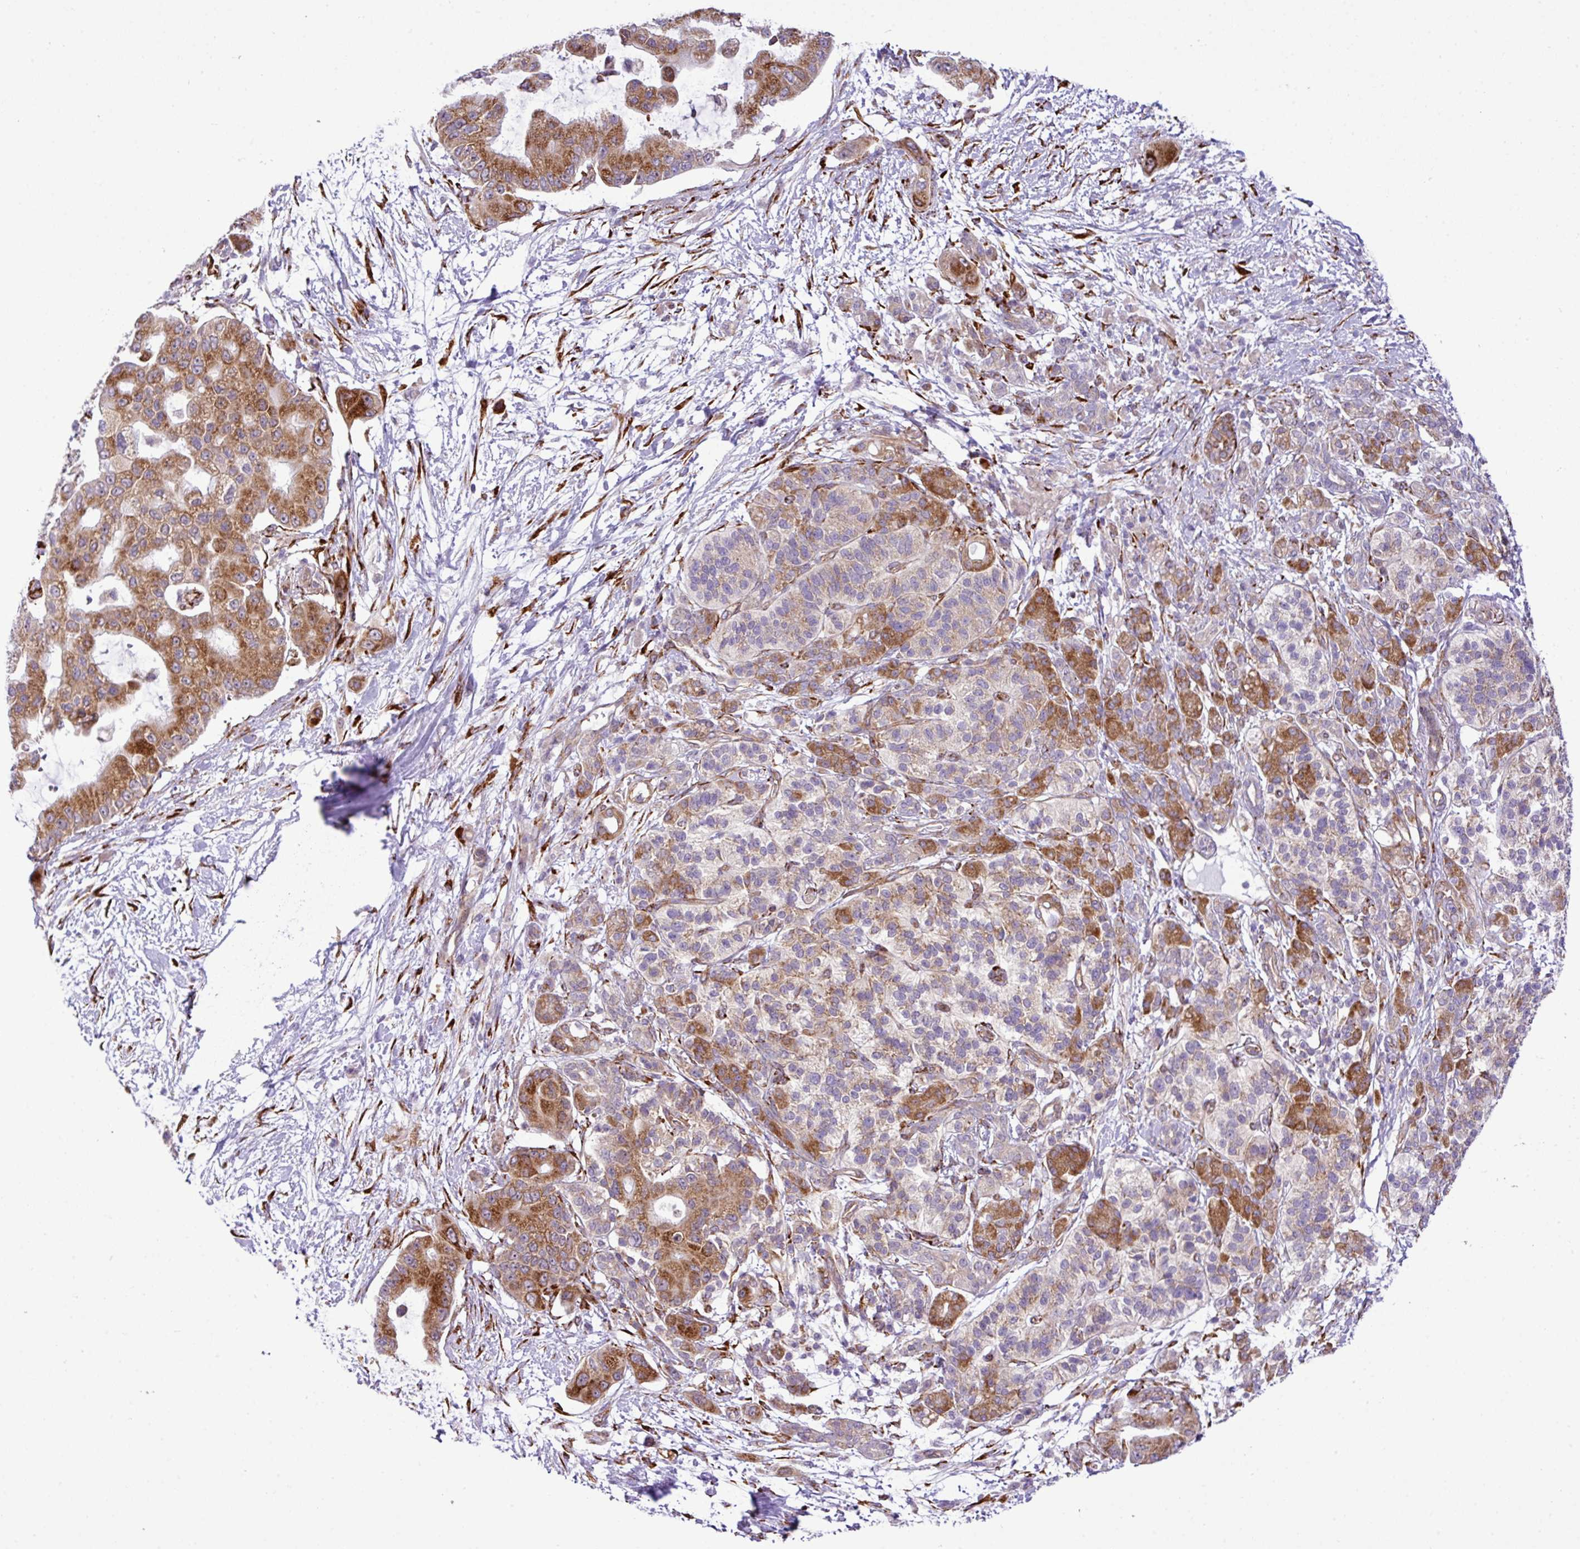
{"staining": {"intensity": "strong", "quantity": ">75%", "location": "cytoplasmic/membranous"}, "tissue": "pancreatic cancer", "cell_type": "Tumor cells", "image_type": "cancer", "snomed": [{"axis": "morphology", "description": "Adenocarcinoma, NOS"}, {"axis": "topography", "description": "Pancreas"}], "caption": "This image shows immunohistochemistry staining of human pancreatic adenocarcinoma, with high strong cytoplasmic/membranous staining in approximately >75% of tumor cells.", "gene": "CFAP97", "patient": {"sex": "male", "age": 57}}